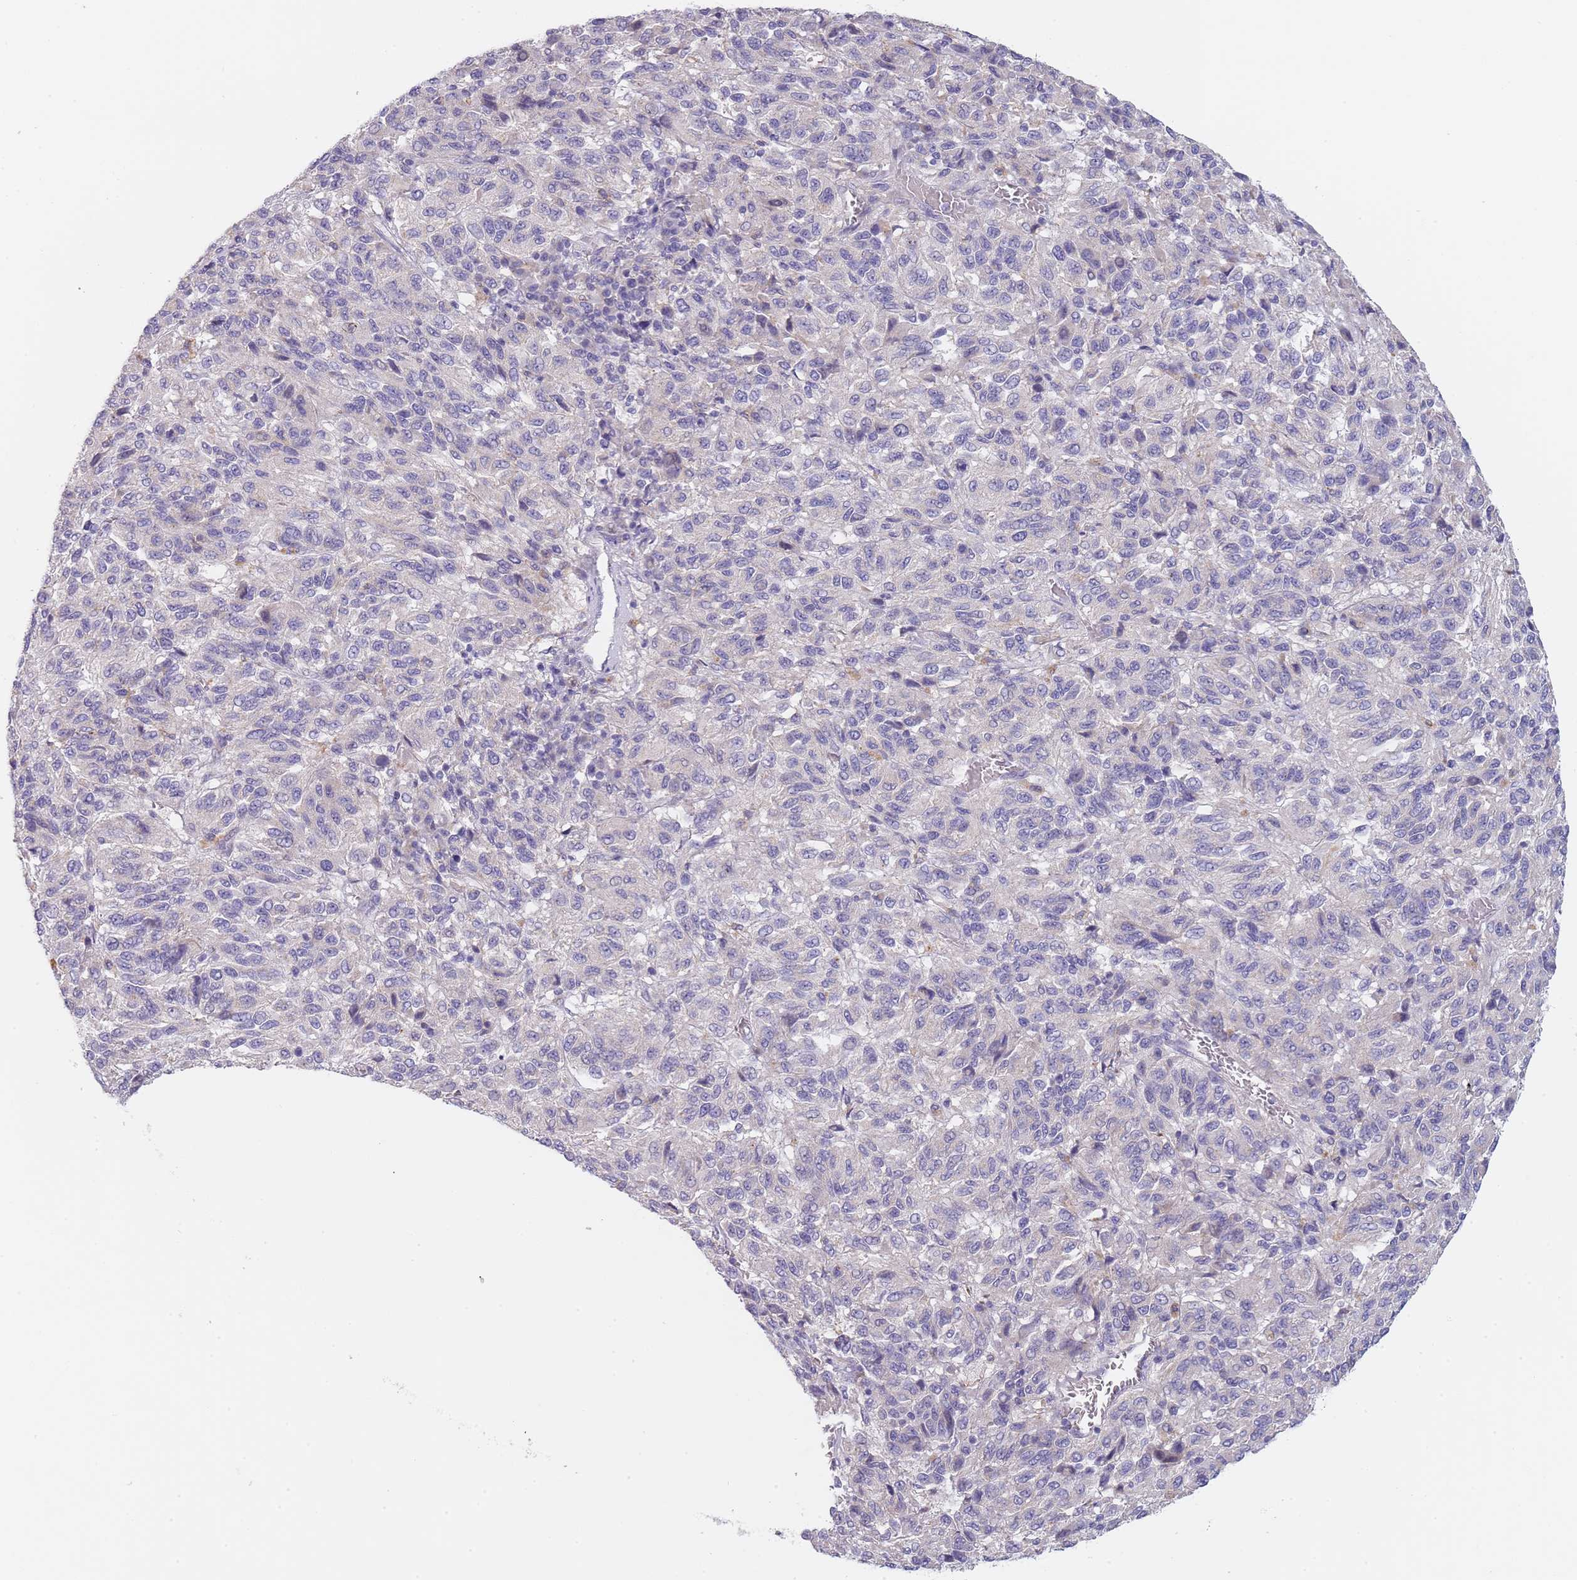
{"staining": {"intensity": "negative", "quantity": "none", "location": "none"}, "tissue": "melanoma", "cell_type": "Tumor cells", "image_type": "cancer", "snomed": [{"axis": "morphology", "description": "Malignant melanoma, Metastatic site"}, {"axis": "topography", "description": "Lung"}], "caption": "Photomicrograph shows no protein expression in tumor cells of malignant melanoma (metastatic site) tissue.", "gene": "MAN1C1", "patient": {"sex": "male", "age": 64}}